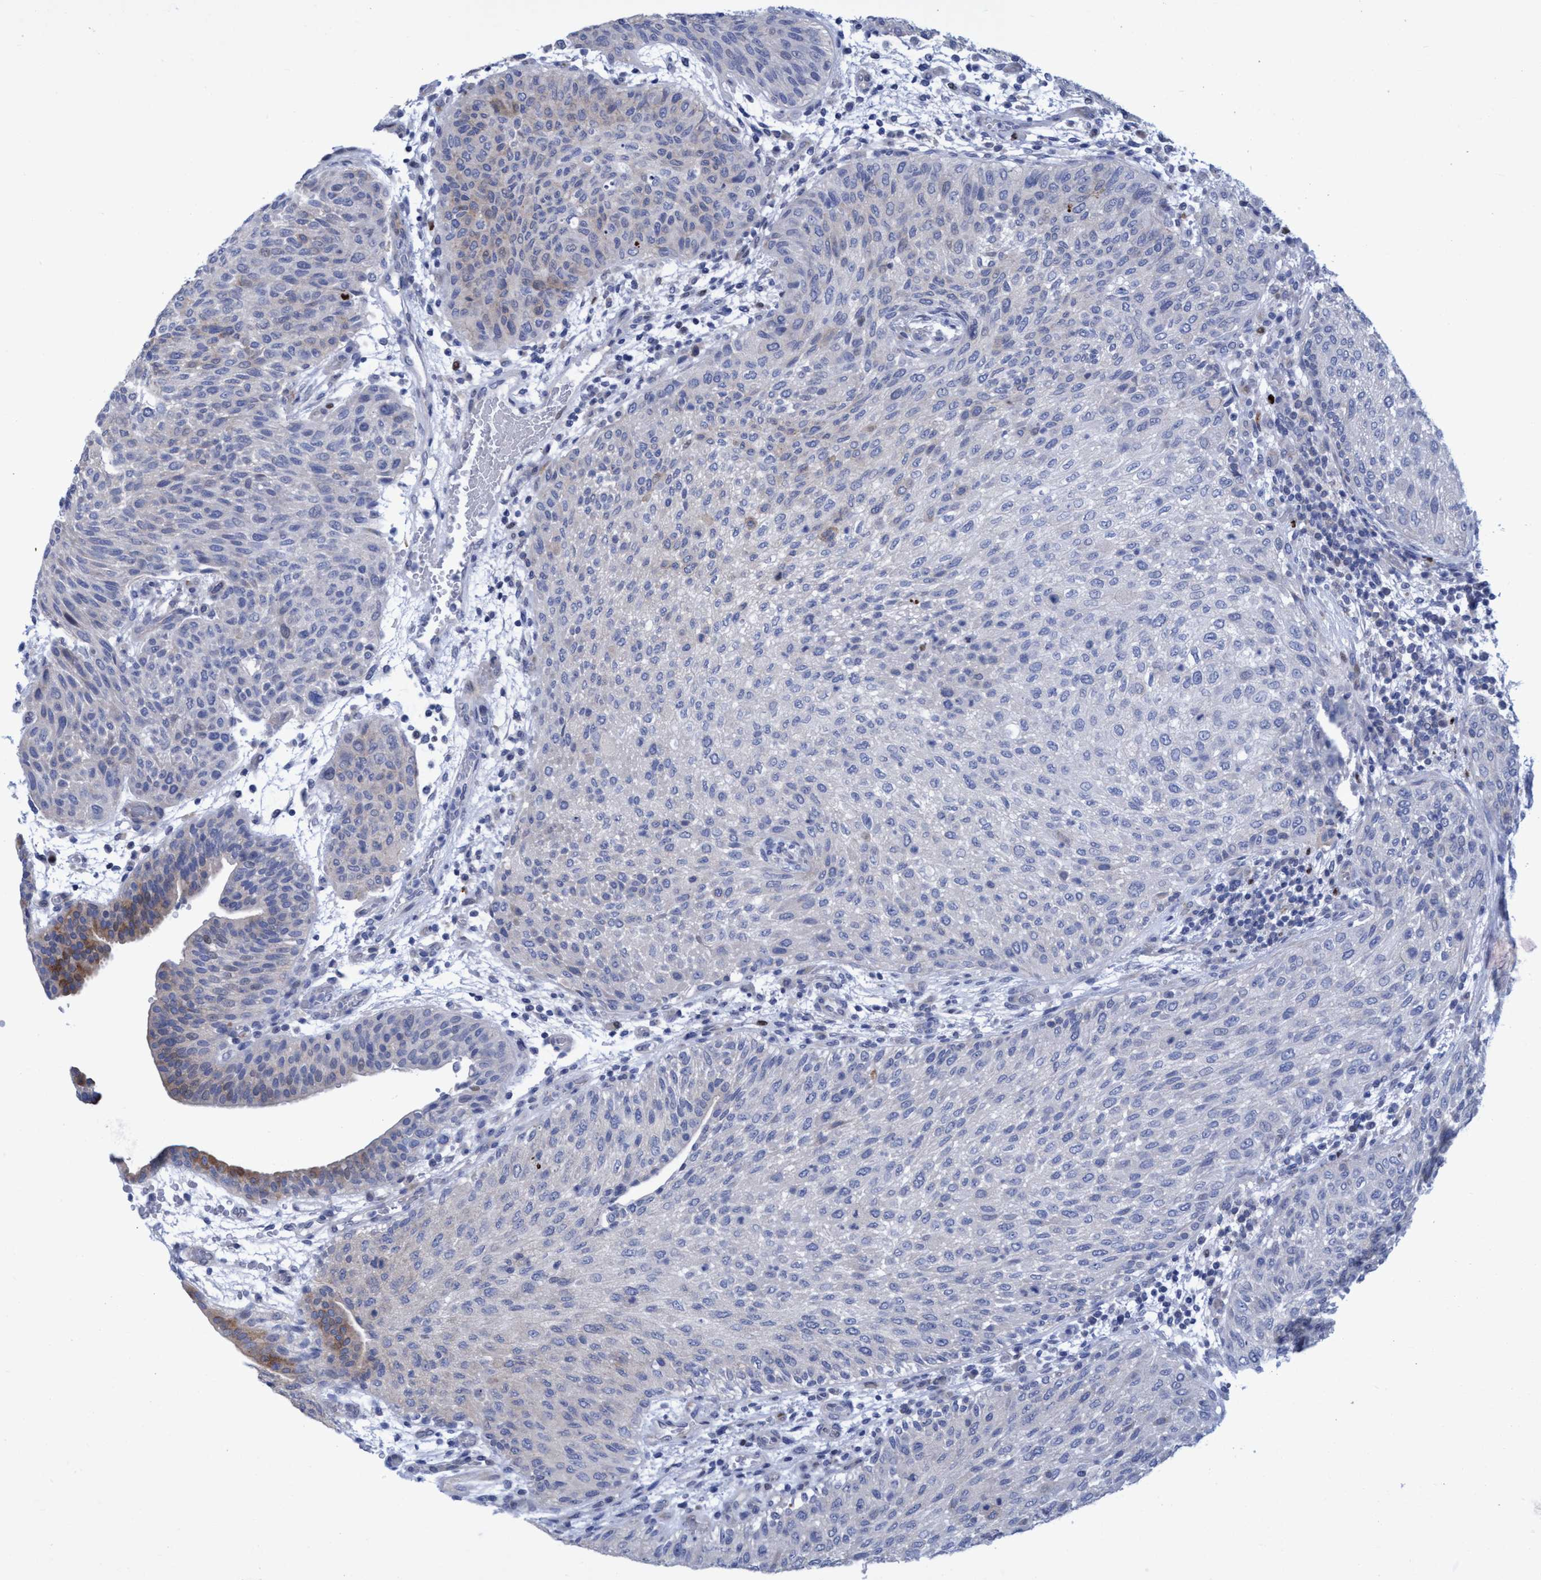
{"staining": {"intensity": "moderate", "quantity": "<25%", "location": "nuclear"}, "tissue": "urothelial cancer", "cell_type": "Tumor cells", "image_type": "cancer", "snomed": [{"axis": "morphology", "description": "Urothelial carcinoma, Low grade"}, {"axis": "morphology", "description": "Urothelial carcinoma, High grade"}, {"axis": "topography", "description": "Urinary bladder"}], "caption": "Immunohistochemistry (IHC) micrograph of neoplastic tissue: human urothelial carcinoma (high-grade) stained using immunohistochemistry (IHC) displays low levels of moderate protein expression localized specifically in the nuclear of tumor cells, appearing as a nuclear brown color.", "gene": "R3HCC1", "patient": {"sex": "male", "age": 35}}